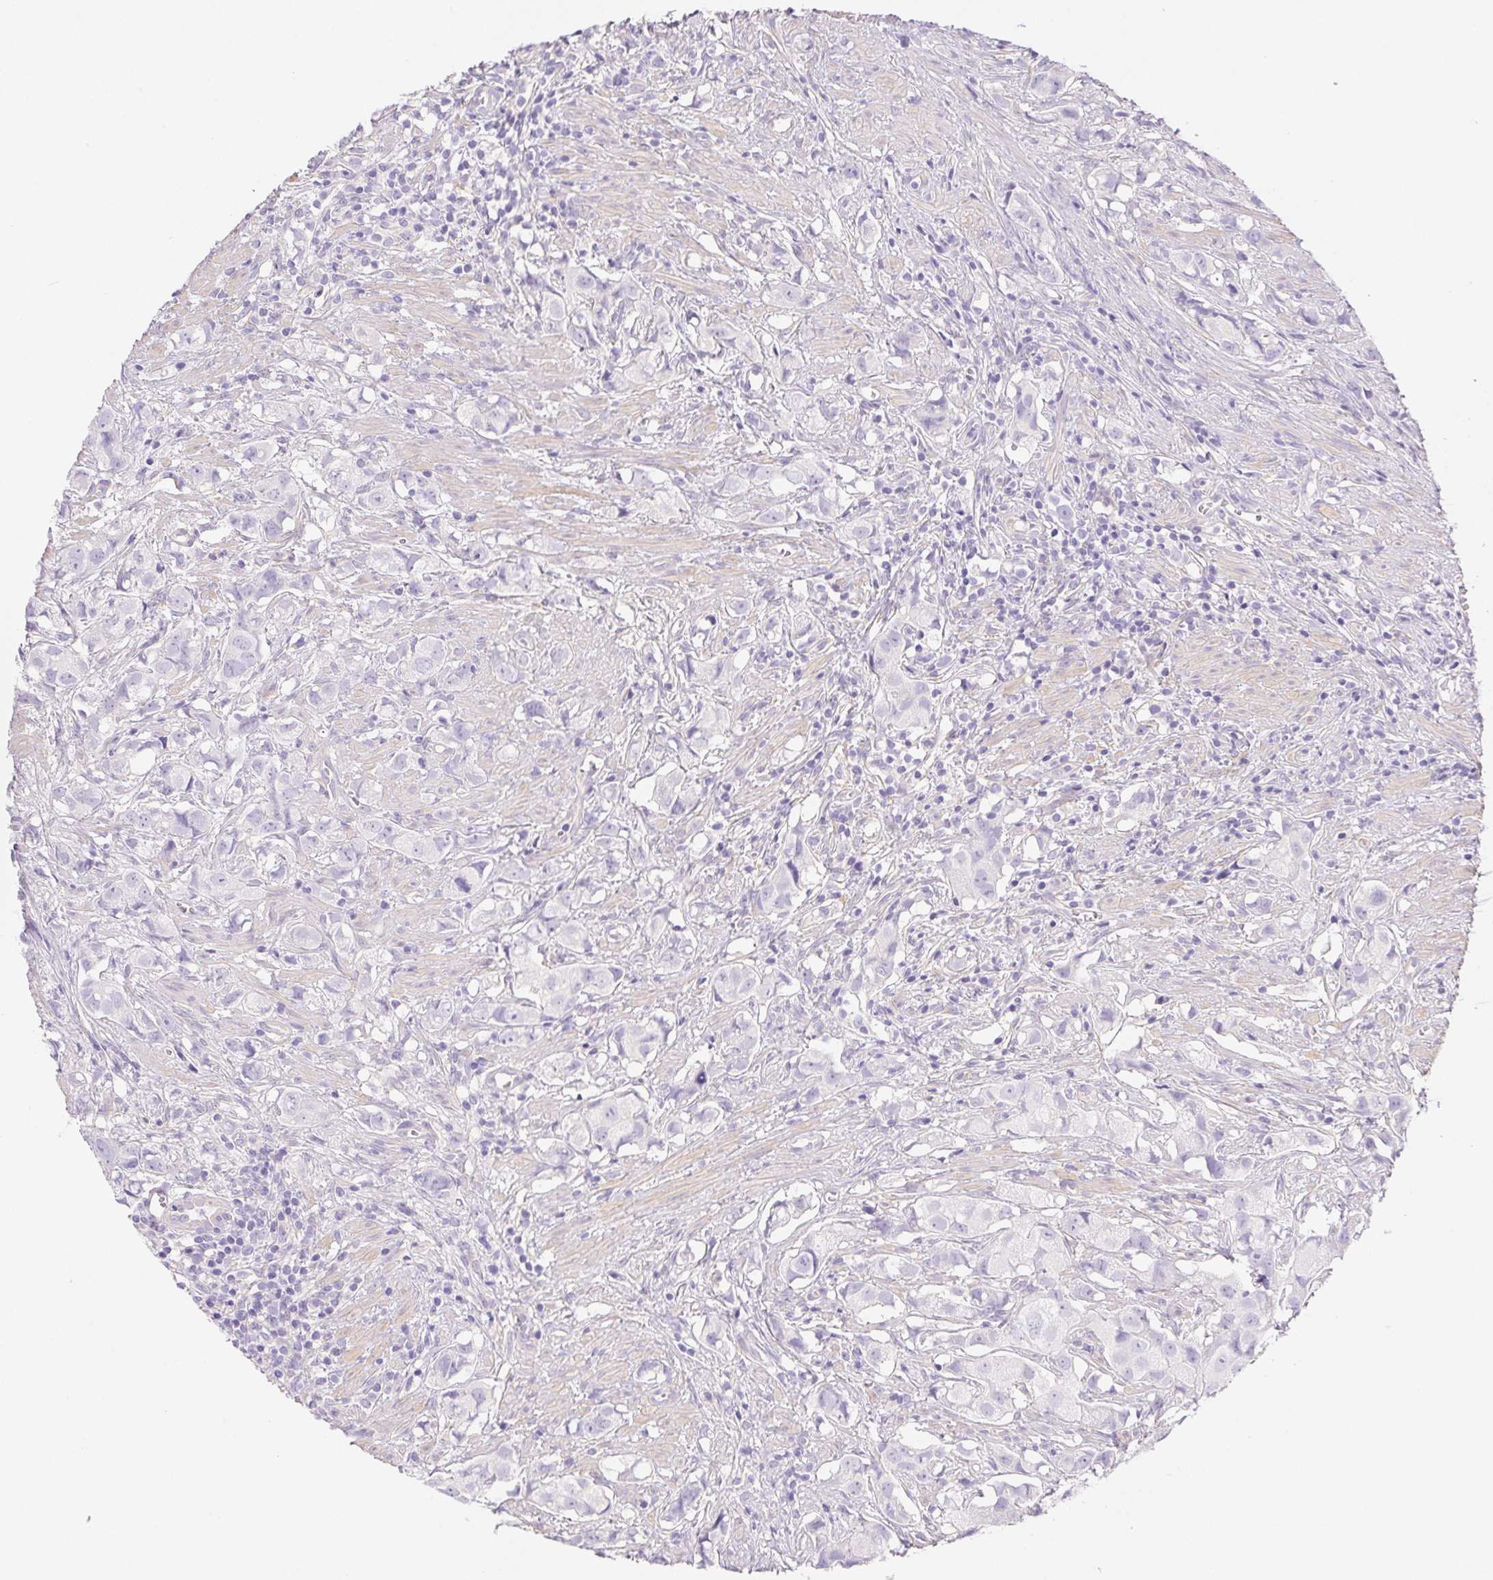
{"staining": {"intensity": "negative", "quantity": "none", "location": "none"}, "tissue": "prostate cancer", "cell_type": "Tumor cells", "image_type": "cancer", "snomed": [{"axis": "morphology", "description": "Adenocarcinoma, High grade"}, {"axis": "topography", "description": "Prostate"}], "caption": "Immunohistochemistry (IHC) of prostate cancer exhibits no expression in tumor cells. Nuclei are stained in blue.", "gene": "PNLIP", "patient": {"sex": "male", "age": 58}}